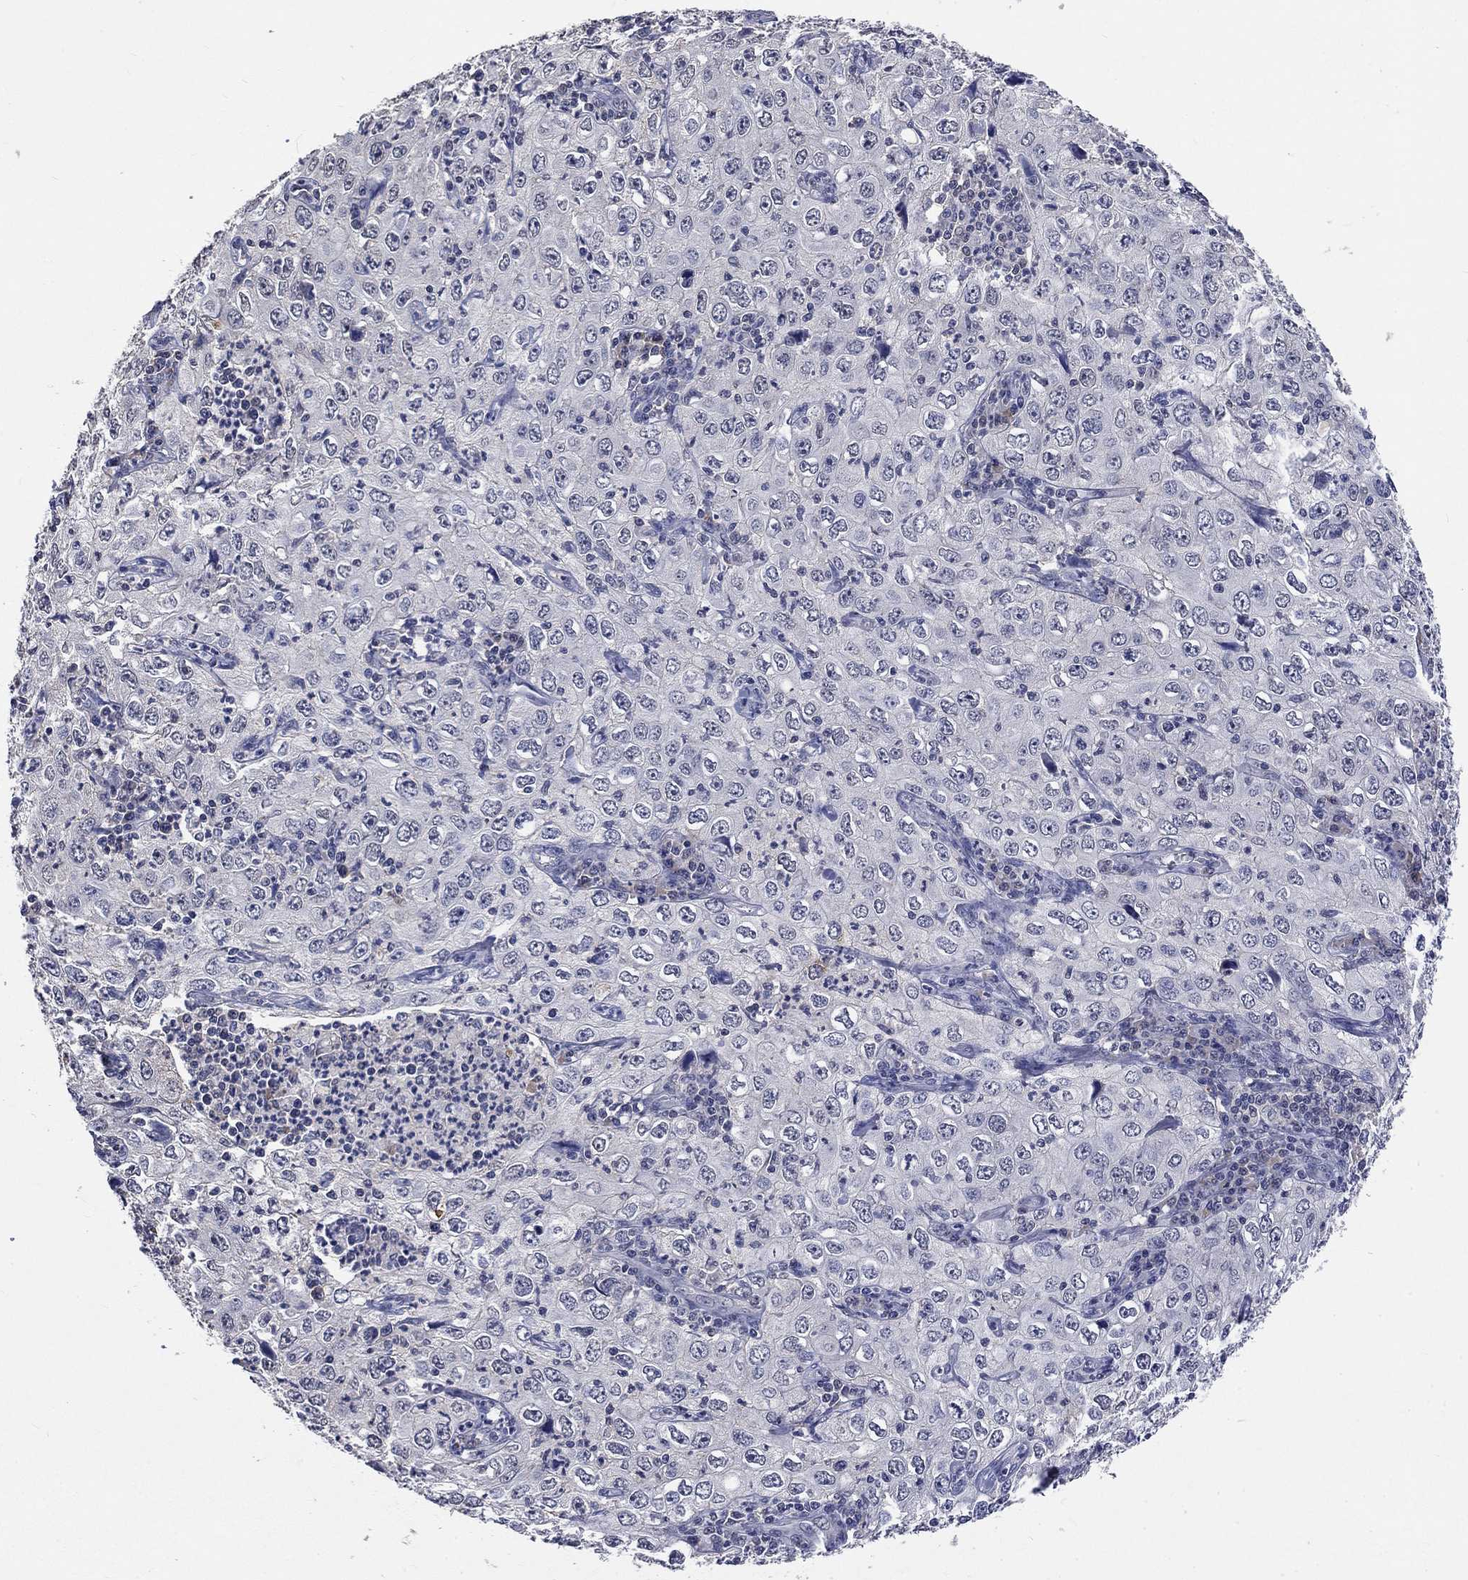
{"staining": {"intensity": "negative", "quantity": "none", "location": "none"}, "tissue": "cervical cancer", "cell_type": "Tumor cells", "image_type": "cancer", "snomed": [{"axis": "morphology", "description": "Squamous cell carcinoma, NOS"}, {"axis": "topography", "description": "Cervix"}], "caption": "The photomicrograph demonstrates no significant staining in tumor cells of cervical squamous cell carcinoma.", "gene": "ZBTB18", "patient": {"sex": "female", "age": 24}}